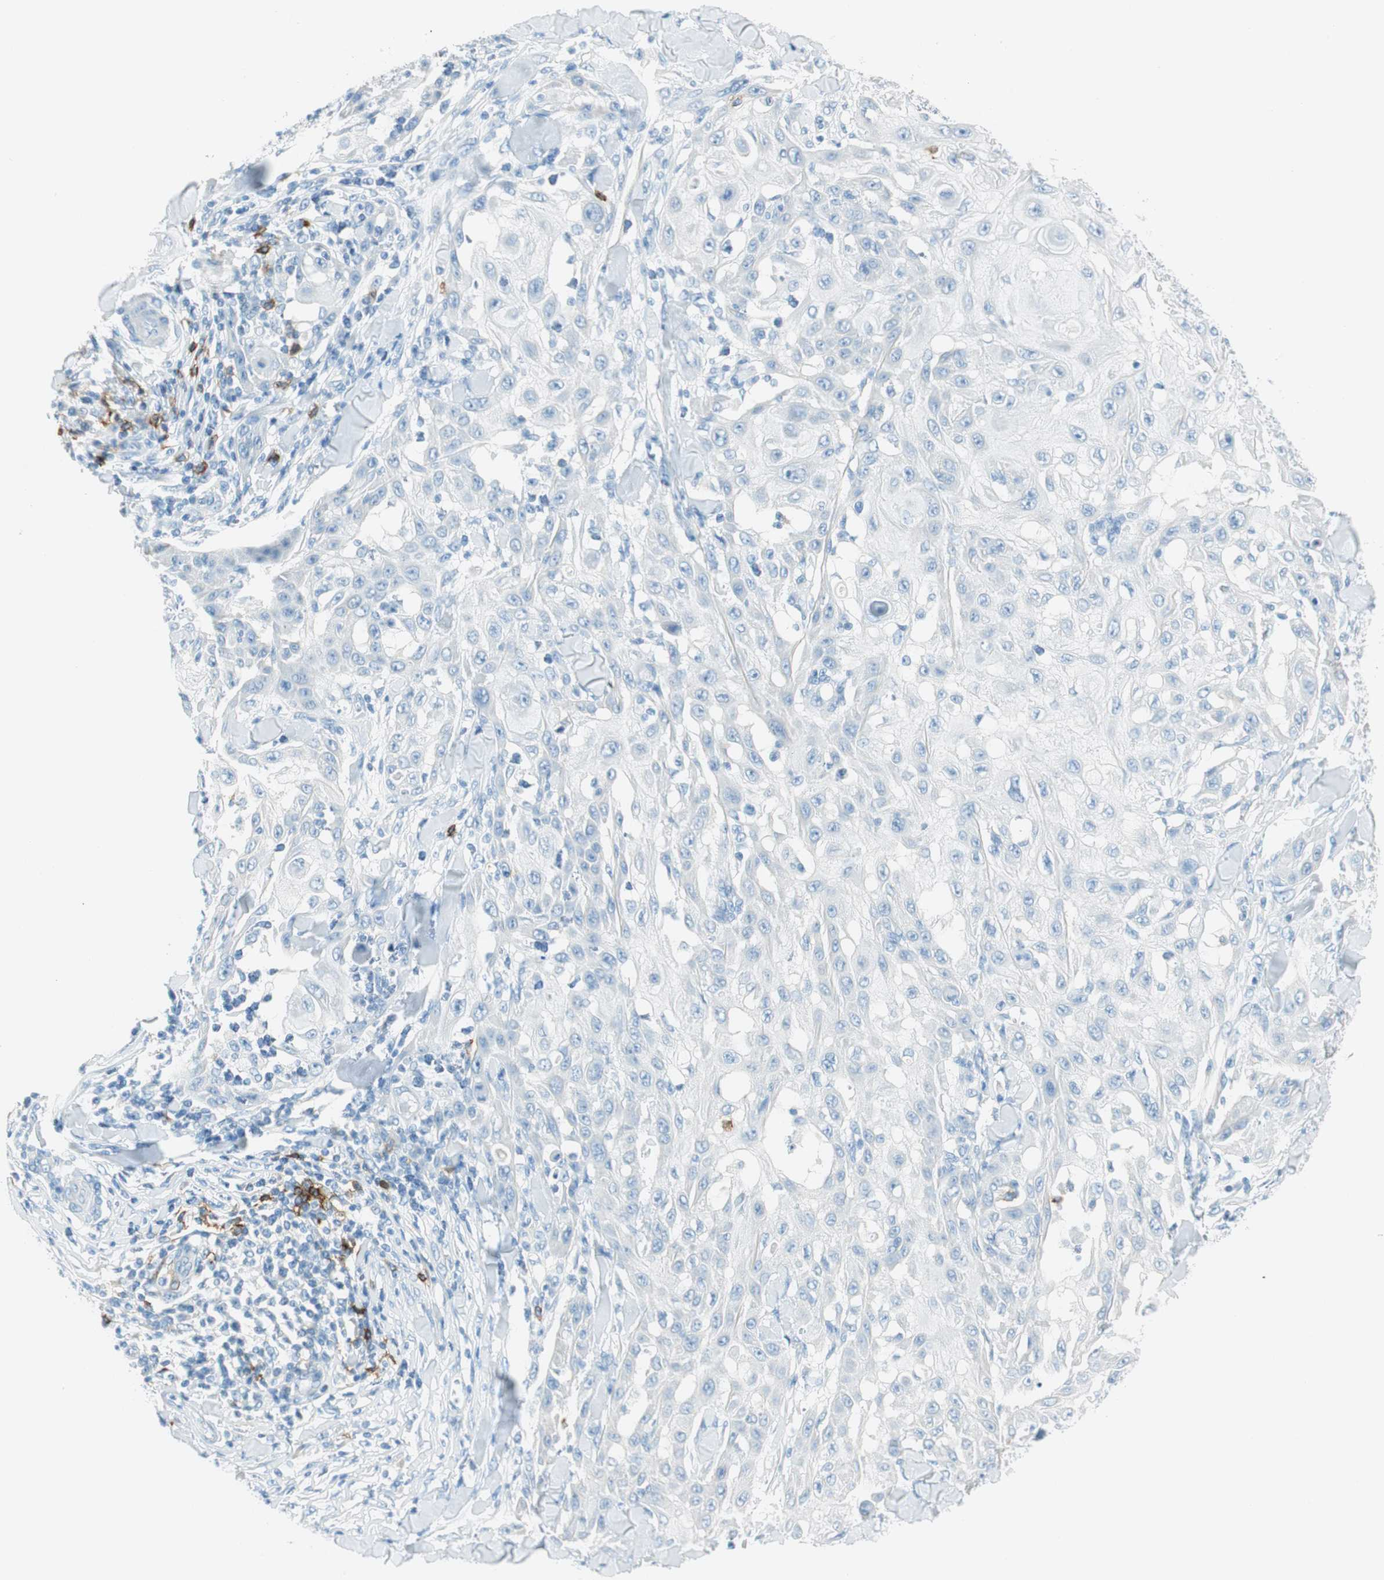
{"staining": {"intensity": "negative", "quantity": "none", "location": "none"}, "tissue": "skin cancer", "cell_type": "Tumor cells", "image_type": "cancer", "snomed": [{"axis": "morphology", "description": "Squamous cell carcinoma, NOS"}, {"axis": "topography", "description": "Skin"}], "caption": "The IHC image has no significant expression in tumor cells of skin cancer tissue. (IHC, brightfield microscopy, high magnification).", "gene": "TNFRSF13C", "patient": {"sex": "male", "age": 24}}